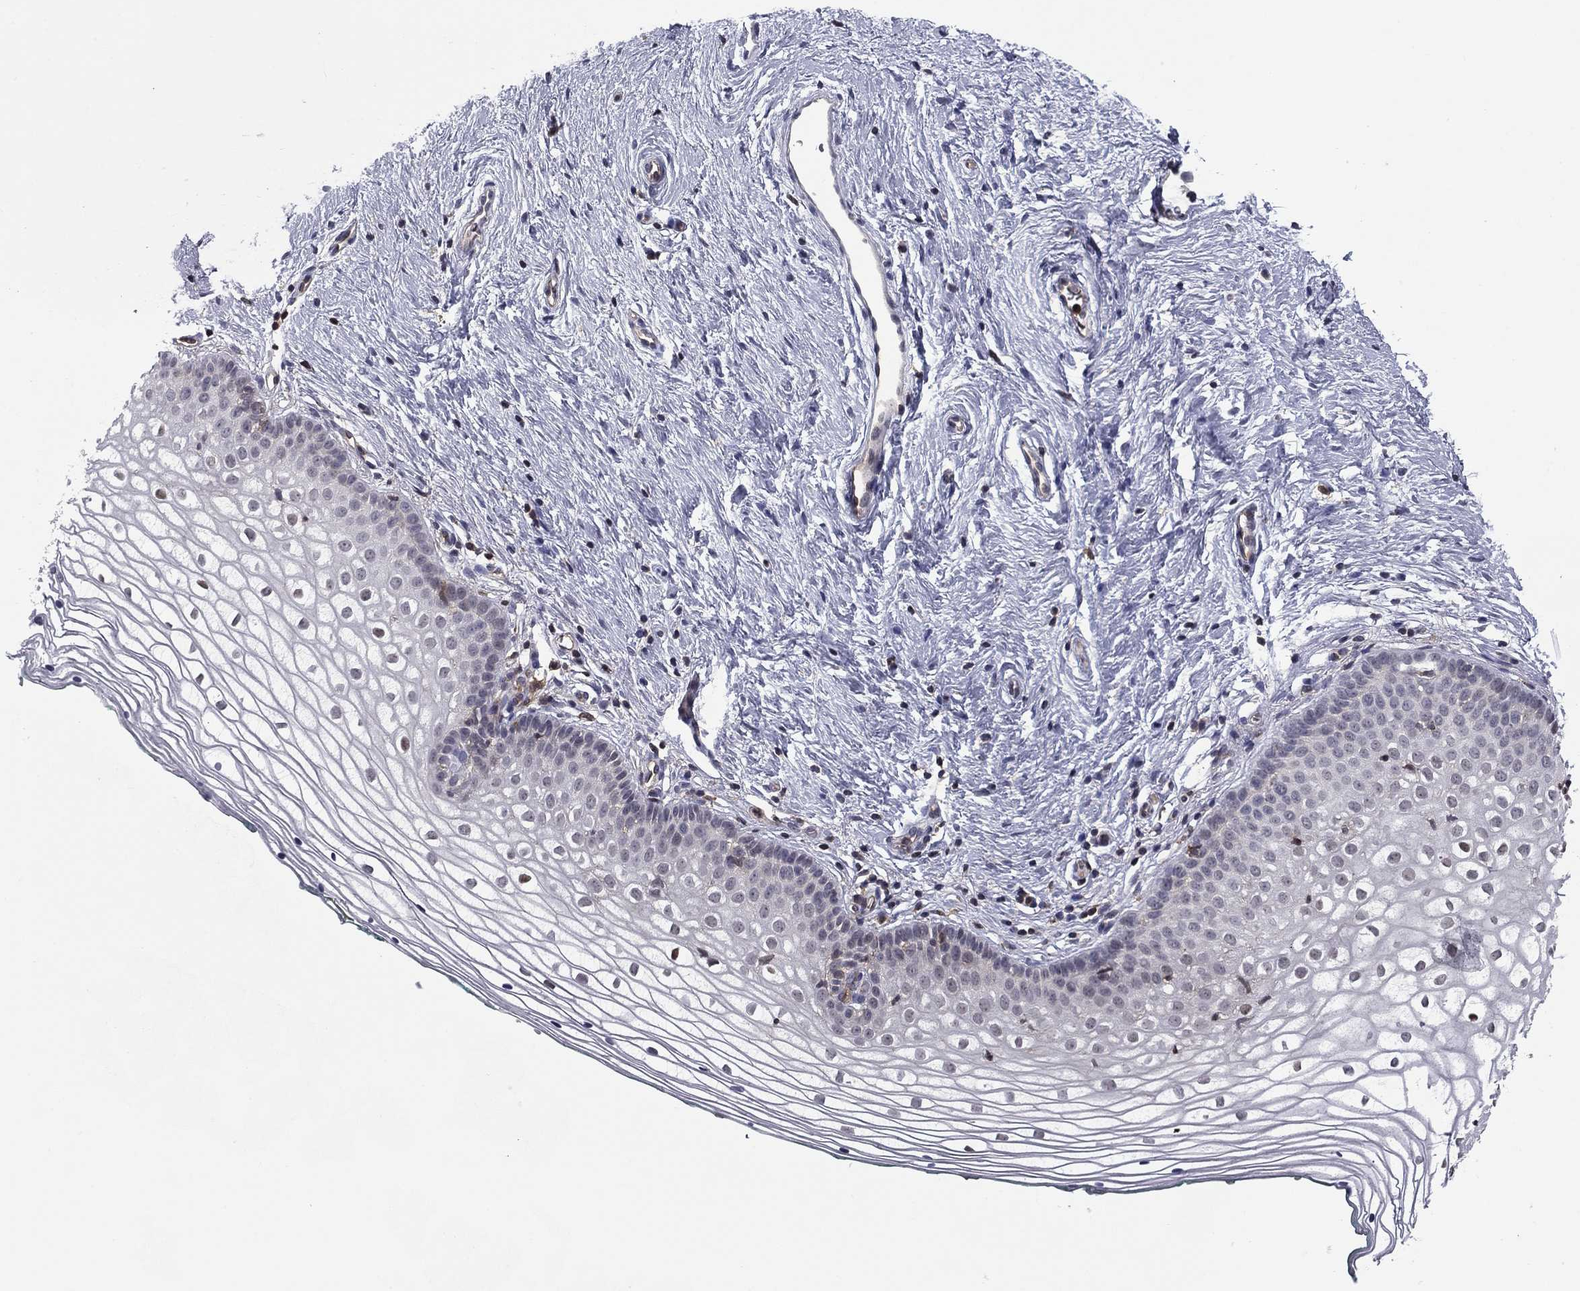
{"staining": {"intensity": "negative", "quantity": "none", "location": "none"}, "tissue": "vagina", "cell_type": "Squamous epithelial cells", "image_type": "normal", "snomed": [{"axis": "morphology", "description": "Normal tissue, NOS"}, {"axis": "topography", "description": "Vagina"}], "caption": "IHC photomicrograph of benign vagina: human vagina stained with DAB (3,3'-diaminobenzidine) exhibits no significant protein expression in squamous epithelial cells. (Brightfield microscopy of DAB immunohistochemistry at high magnification).", "gene": "PLCB2", "patient": {"sex": "female", "age": 36}}